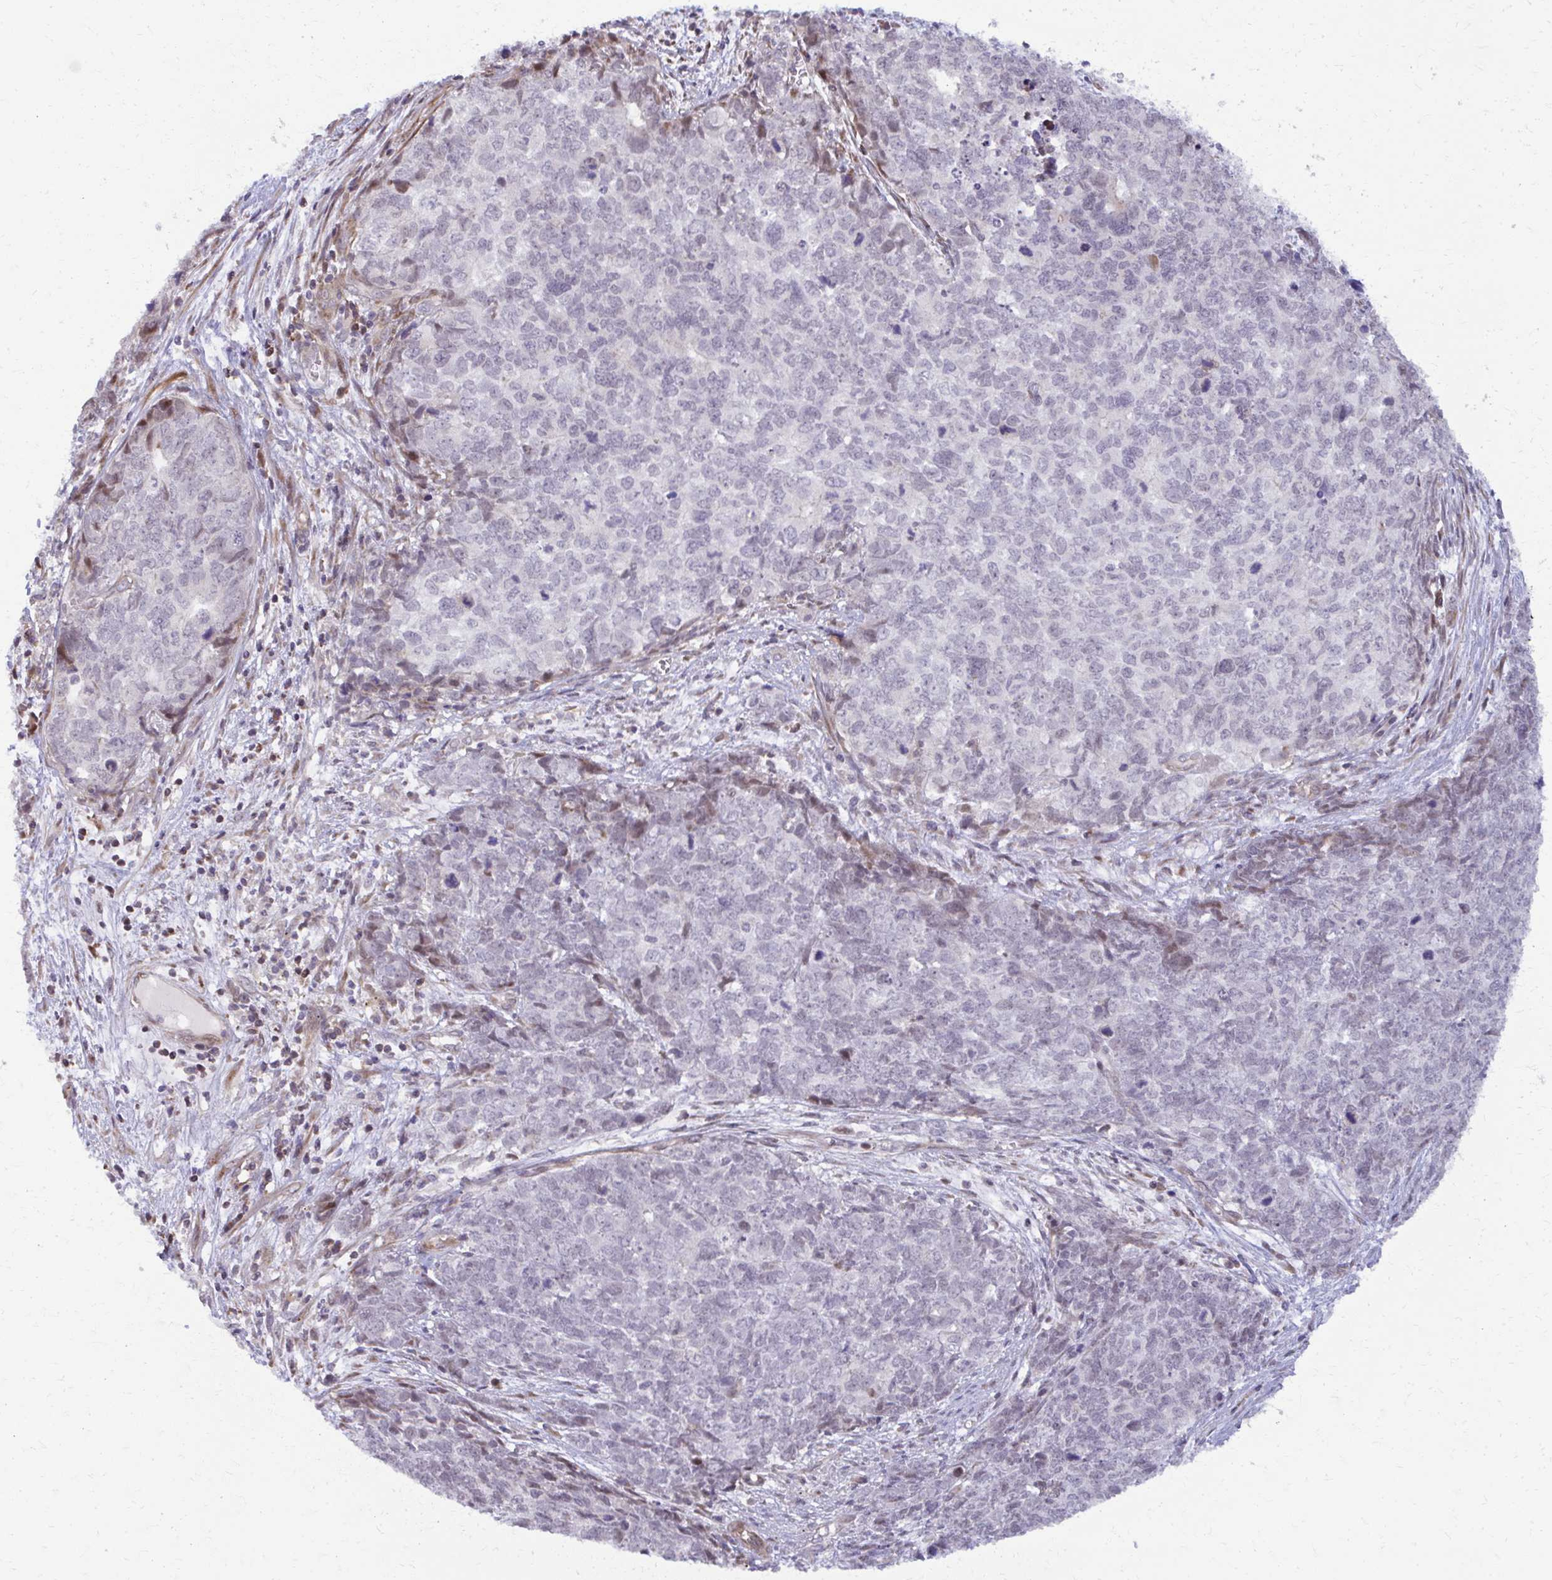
{"staining": {"intensity": "weak", "quantity": "<25%", "location": "nuclear"}, "tissue": "cervical cancer", "cell_type": "Tumor cells", "image_type": "cancer", "snomed": [{"axis": "morphology", "description": "Adenocarcinoma, NOS"}, {"axis": "topography", "description": "Cervix"}], "caption": "Cervical cancer (adenocarcinoma) was stained to show a protein in brown. There is no significant positivity in tumor cells.", "gene": "MAF1", "patient": {"sex": "female", "age": 63}}